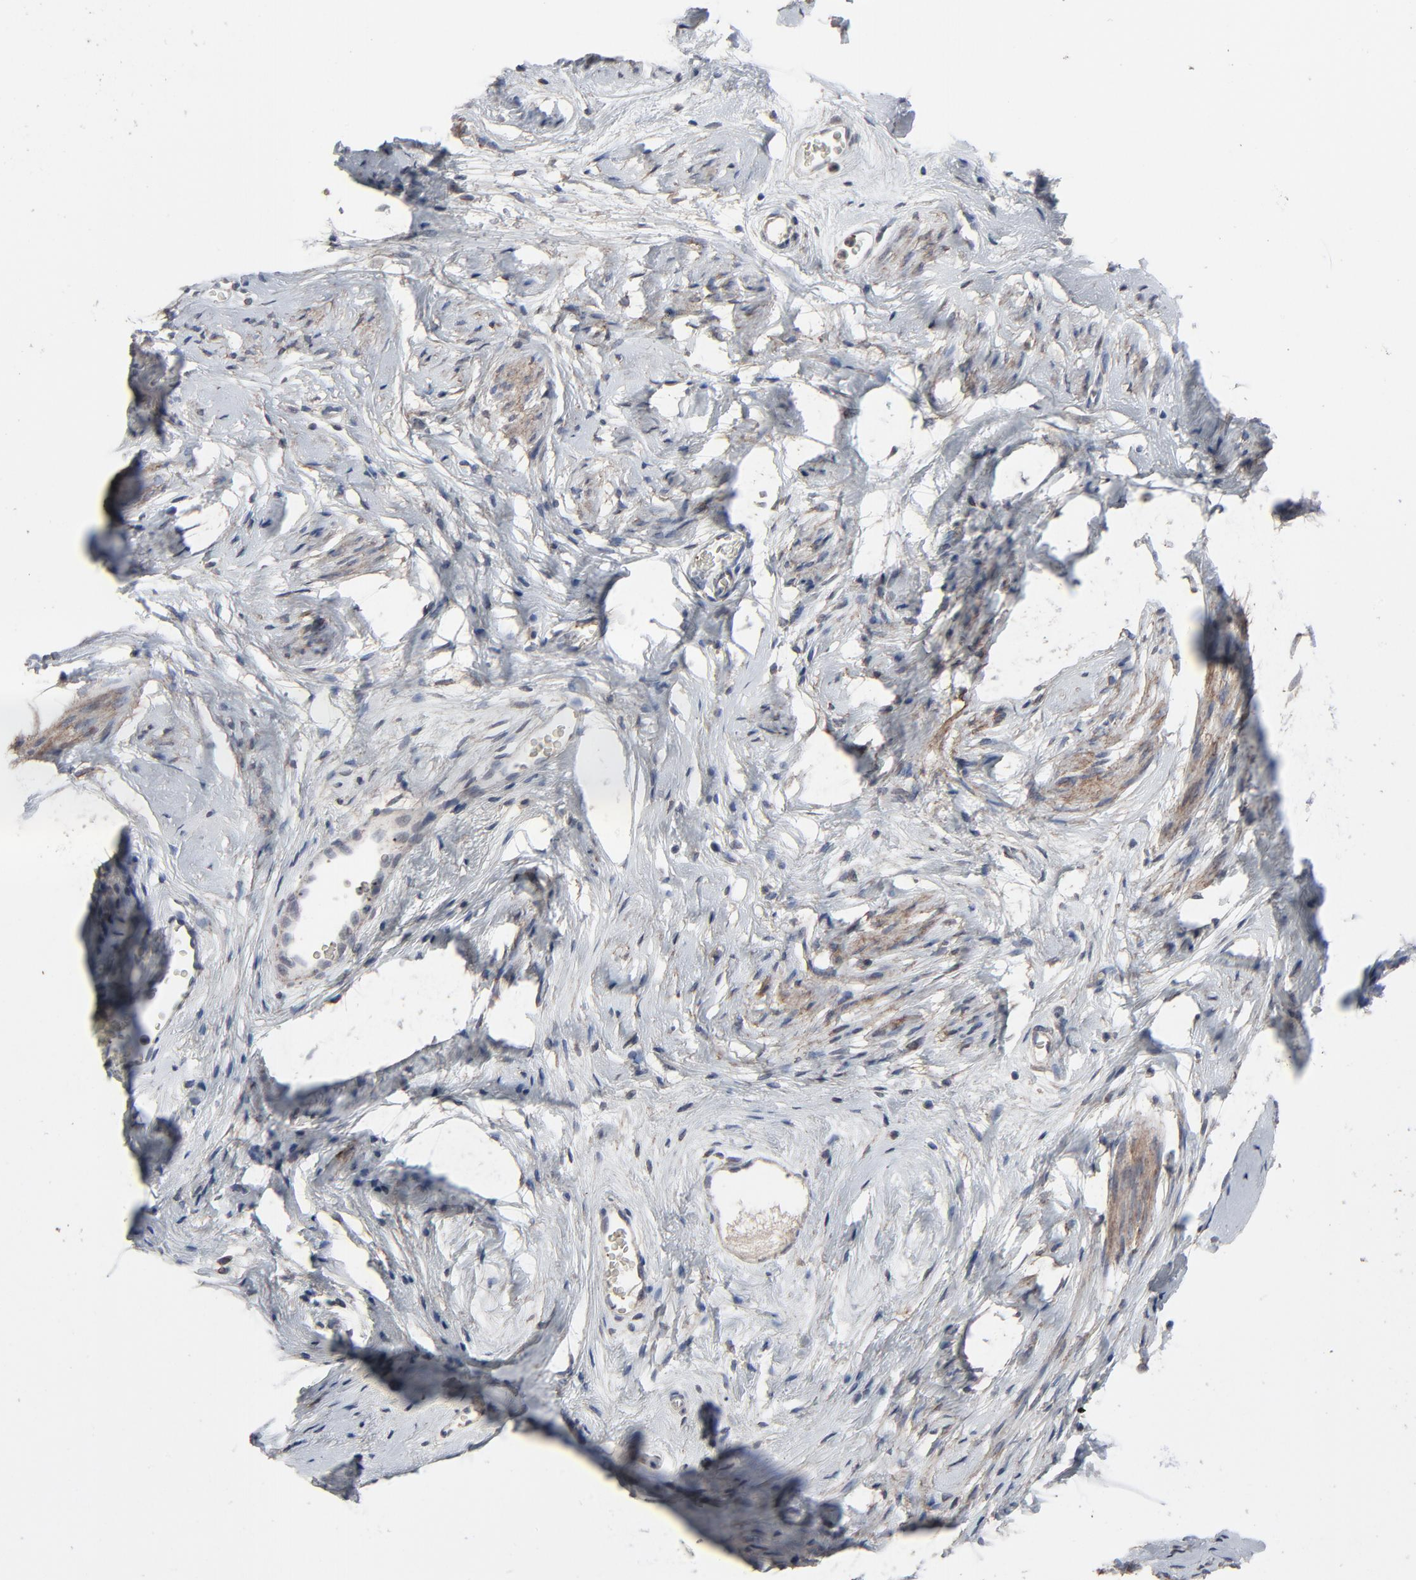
{"staining": {"intensity": "weak", "quantity": ">75%", "location": "cytoplasmic/membranous"}, "tissue": "cervical cancer", "cell_type": "Tumor cells", "image_type": "cancer", "snomed": [{"axis": "morphology", "description": "Normal tissue, NOS"}, {"axis": "morphology", "description": "Squamous cell carcinoma, NOS"}, {"axis": "topography", "description": "Cervix"}], "caption": "There is low levels of weak cytoplasmic/membranous positivity in tumor cells of squamous cell carcinoma (cervical), as demonstrated by immunohistochemical staining (brown color).", "gene": "JAM3", "patient": {"sex": "female", "age": 67}}